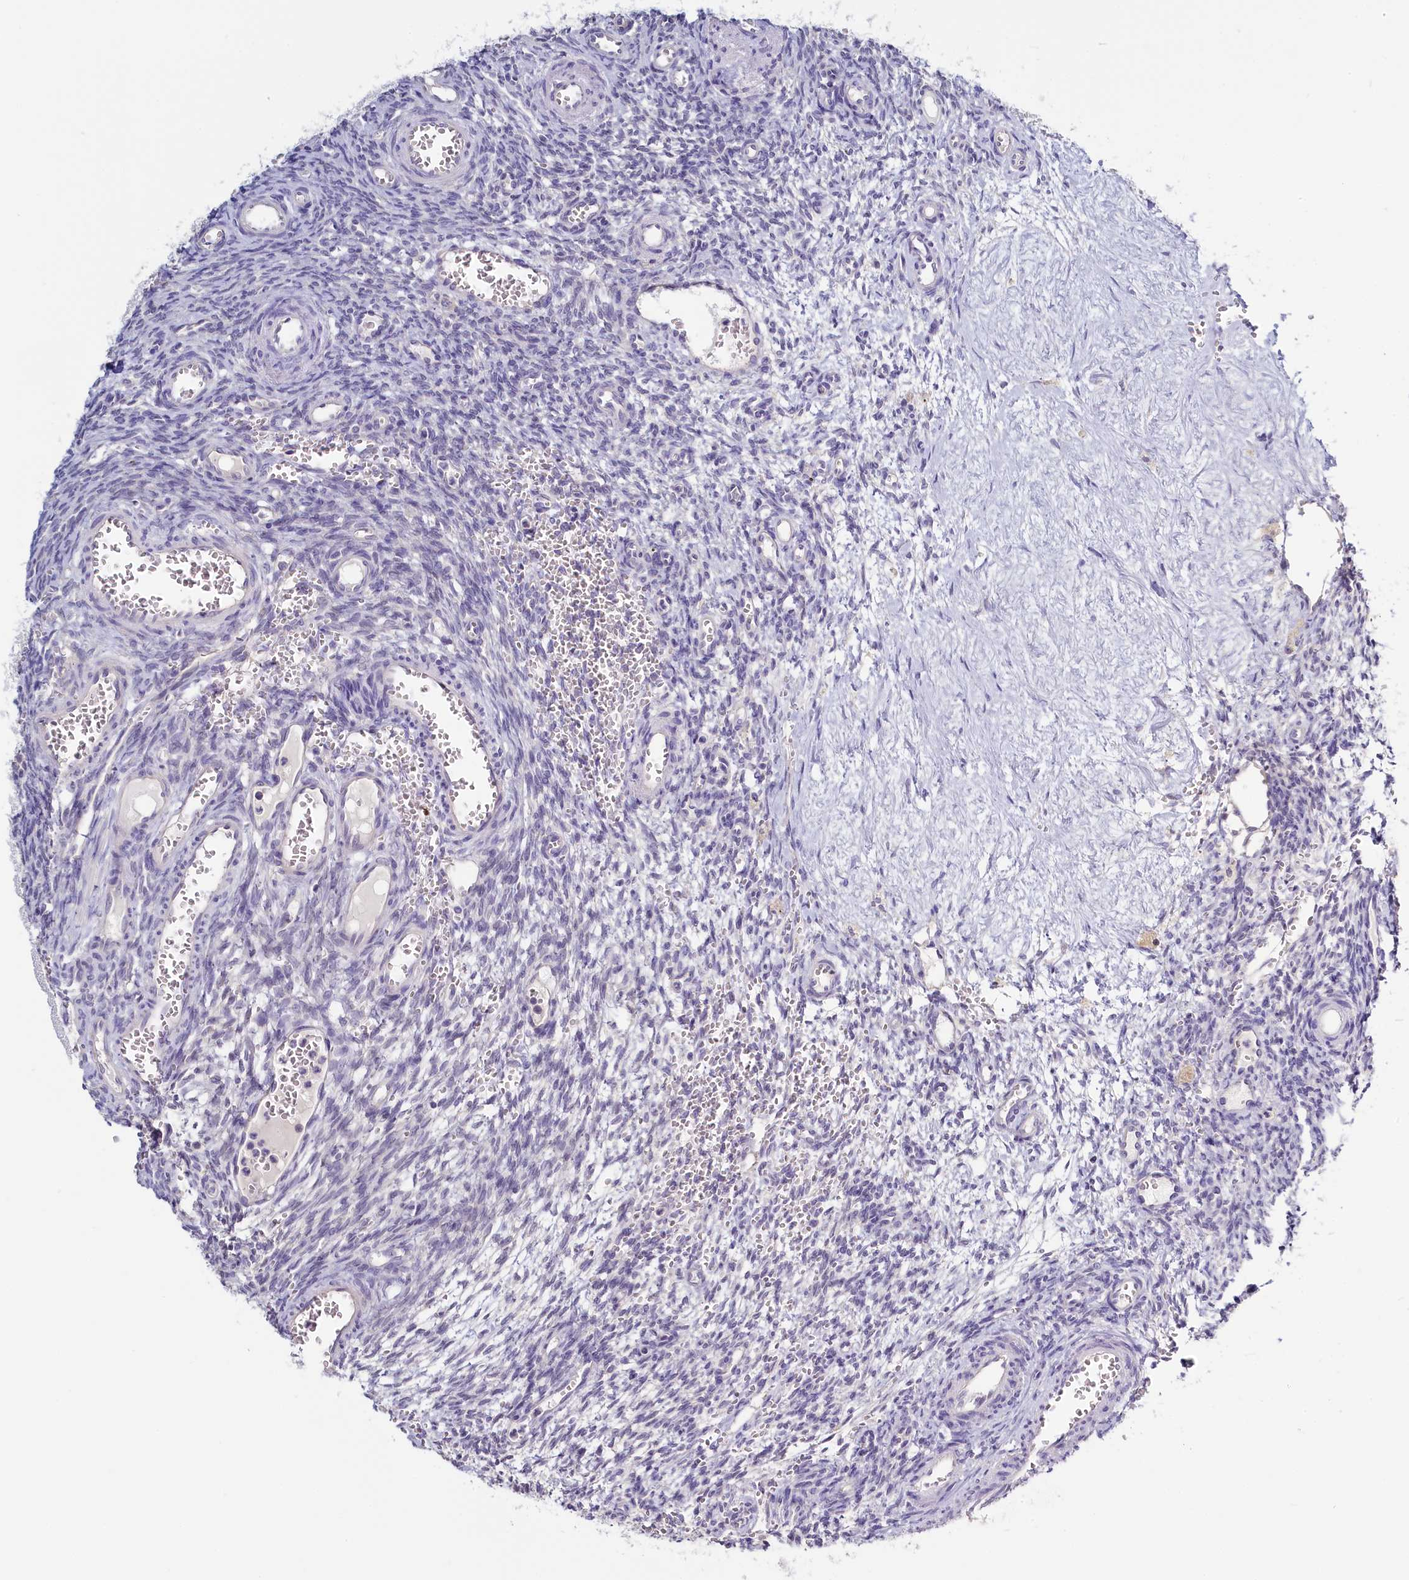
{"staining": {"intensity": "negative", "quantity": "none", "location": "none"}, "tissue": "ovary", "cell_type": "Ovarian stroma cells", "image_type": "normal", "snomed": [{"axis": "morphology", "description": "Normal tissue, NOS"}, {"axis": "topography", "description": "Ovary"}], "caption": "Immunohistochemistry (IHC) photomicrograph of normal ovary: human ovary stained with DAB (3,3'-diaminobenzidine) exhibits no significant protein positivity in ovarian stroma cells.", "gene": "PDE6D", "patient": {"sex": "female", "age": 39}}